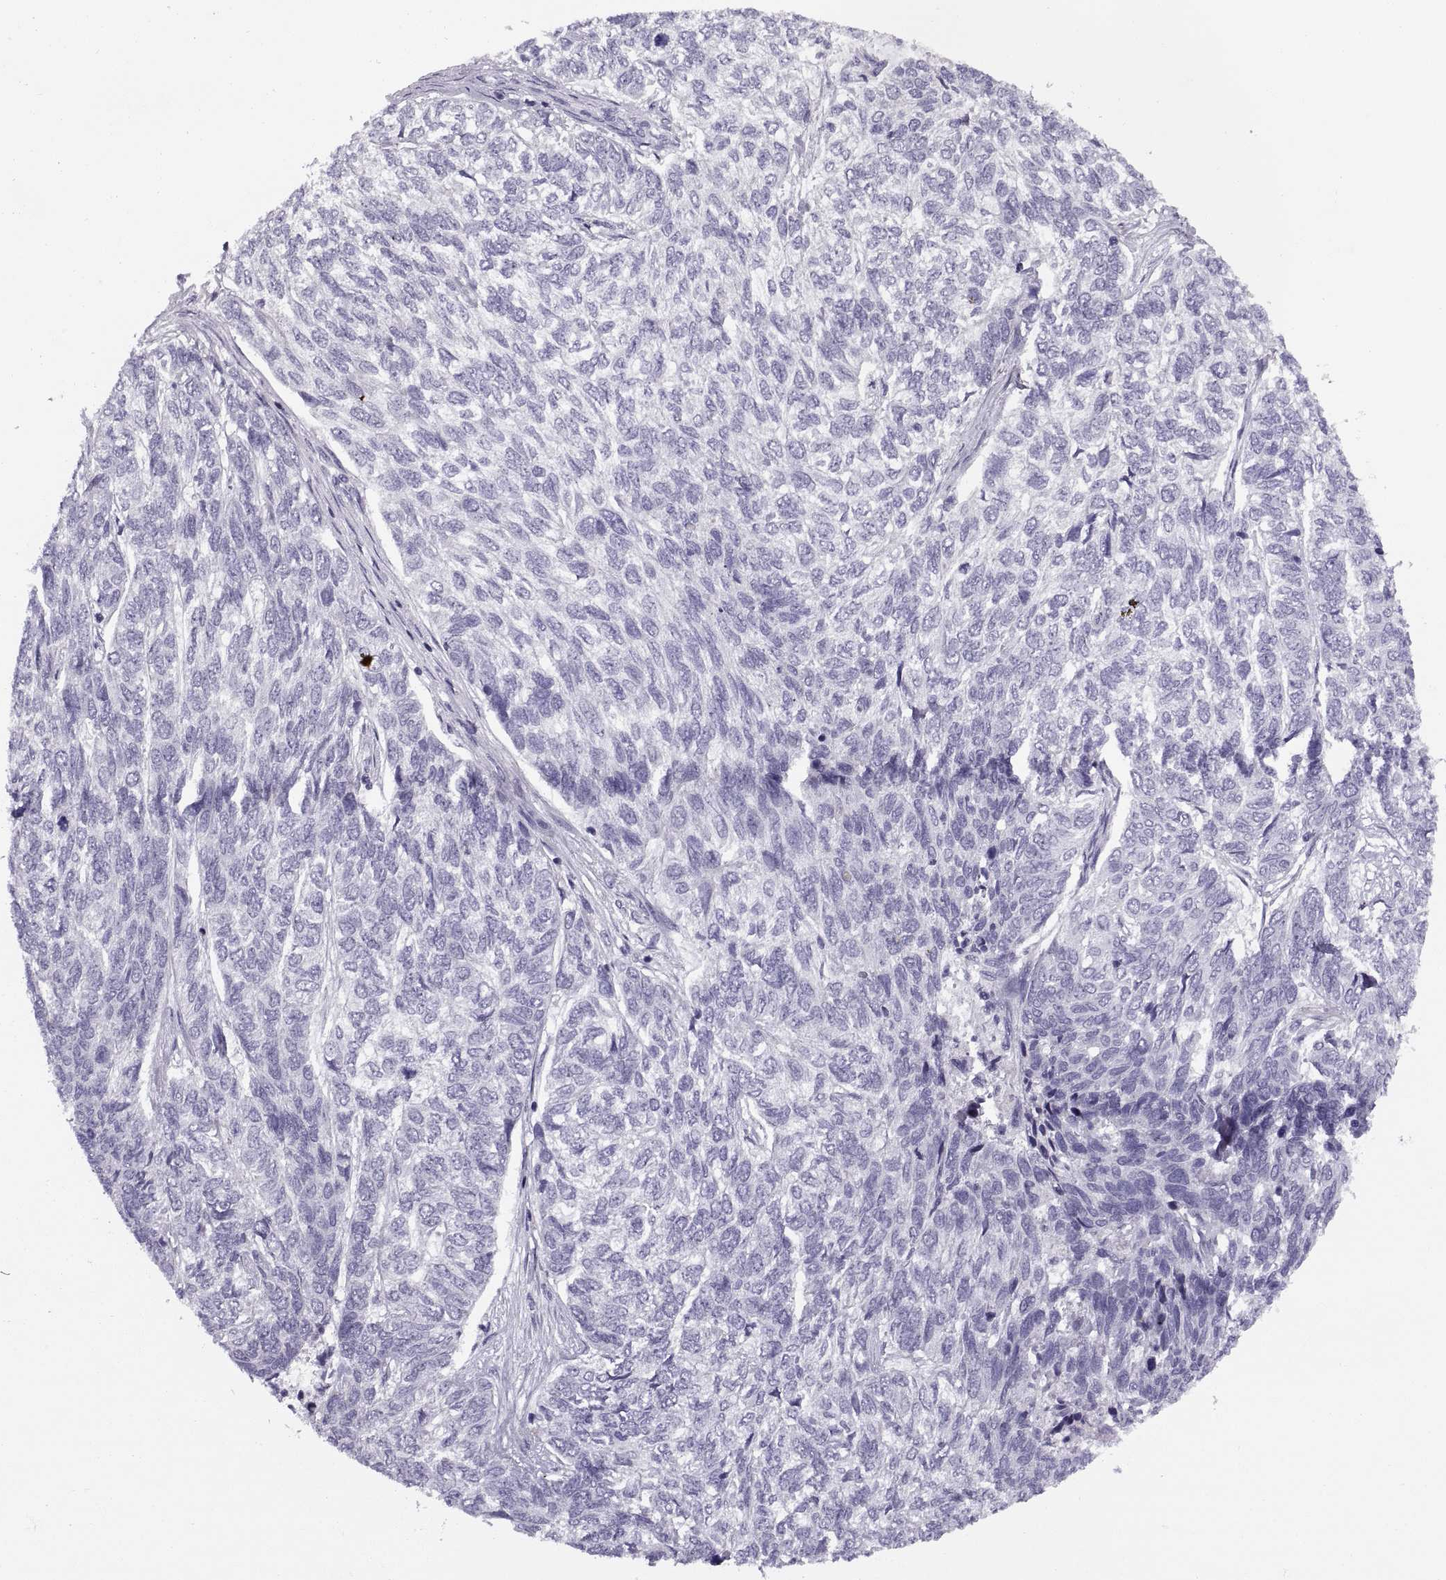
{"staining": {"intensity": "negative", "quantity": "none", "location": "none"}, "tissue": "skin cancer", "cell_type": "Tumor cells", "image_type": "cancer", "snomed": [{"axis": "morphology", "description": "Basal cell carcinoma"}, {"axis": "topography", "description": "Skin"}], "caption": "High power microscopy image of an immunohistochemistry (IHC) histopathology image of skin cancer (basal cell carcinoma), revealing no significant staining in tumor cells. (DAB immunohistochemistry (IHC), high magnification).", "gene": "CALCR", "patient": {"sex": "female", "age": 65}}